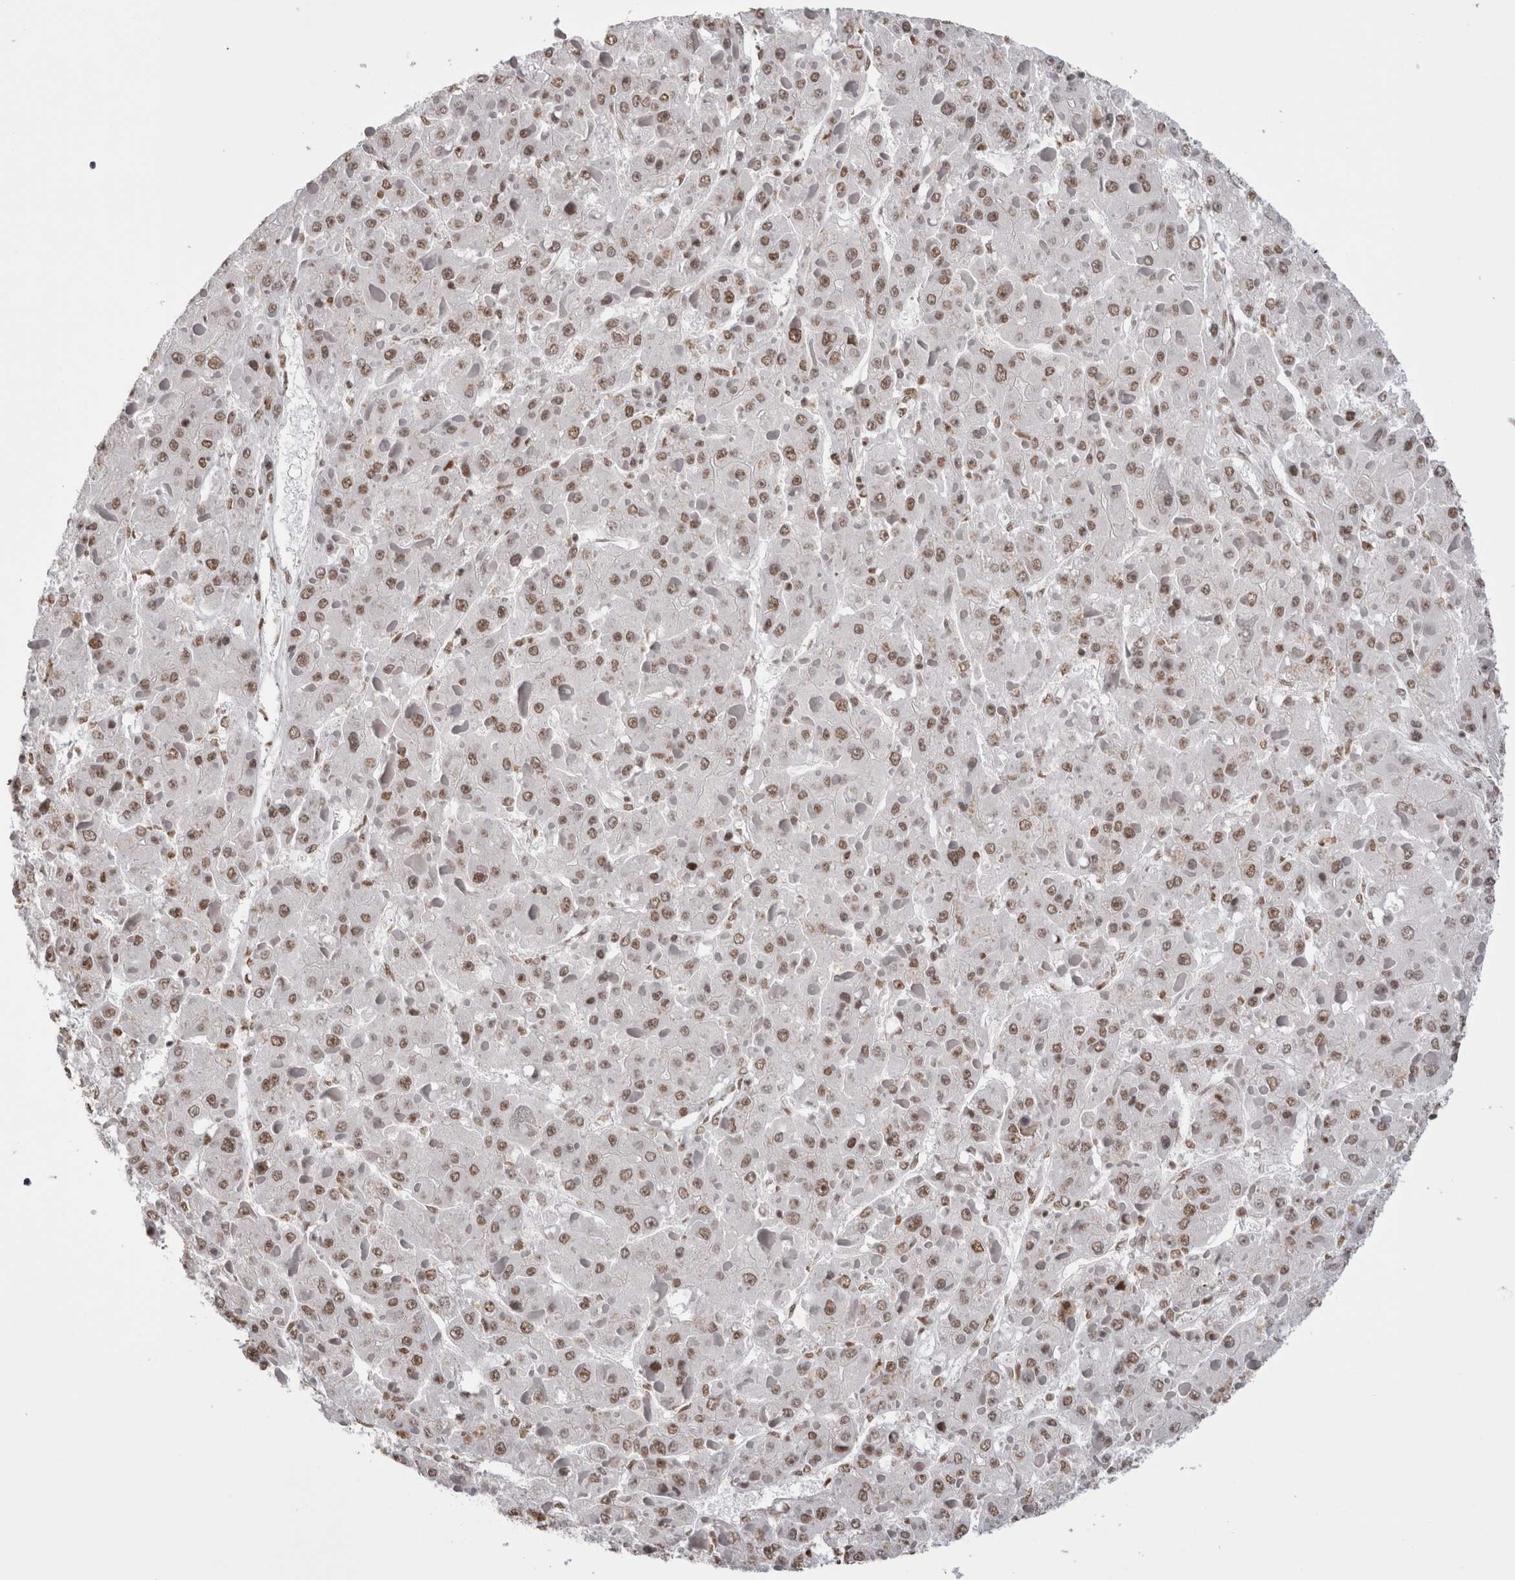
{"staining": {"intensity": "moderate", "quantity": ">75%", "location": "nuclear"}, "tissue": "liver cancer", "cell_type": "Tumor cells", "image_type": "cancer", "snomed": [{"axis": "morphology", "description": "Carcinoma, Hepatocellular, NOS"}, {"axis": "topography", "description": "Liver"}], "caption": "Immunohistochemical staining of liver hepatocellular carcinoma shows moderate nuclear protein staining in approximately >75% of tumor cells. Nuclei are stained in blue.", "gene": "SMC1A", "patient": {"sex": "female", "age": 73}}